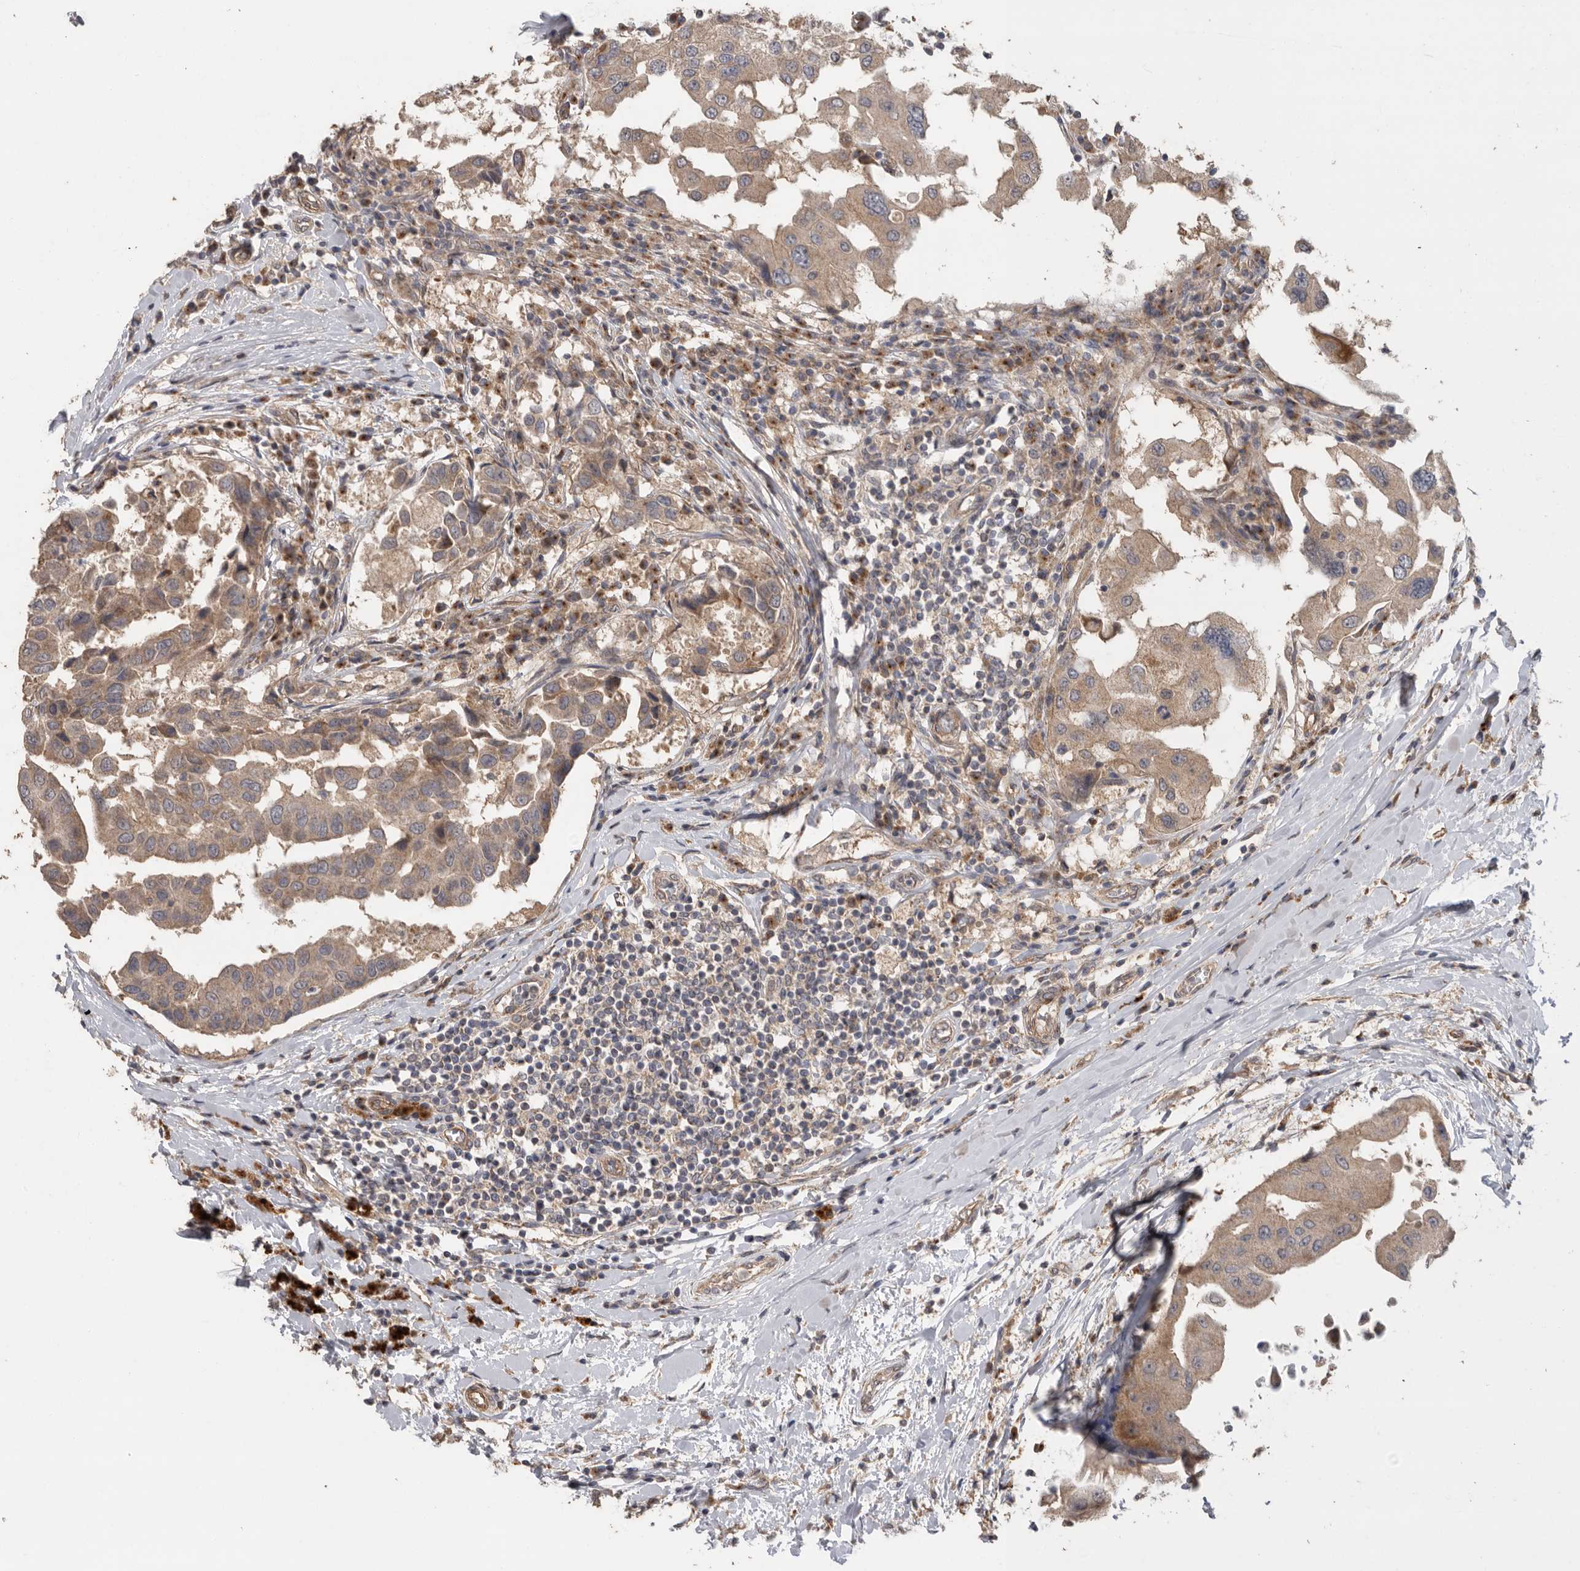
{"staining": {"intensity": "weak", "quantity": ">75%", "location": "cytoplasmic/membranous"}, "tissue": "breast cancer", "cell_type": "Tumor cells", "image_type": "cancer", "snomed": [{"axis": "morphology", "description": "Duct carcinoma"}, {"axis": "topography", "description": "Breast"}], "caption": "Immunohistochemical staining of breast cancer displays weak cytoplasmic/membranous protein expression in approximately >75% of tumor cells.", "gene": "PODXL2", "patient": {"sex": "female", "age": 27}}